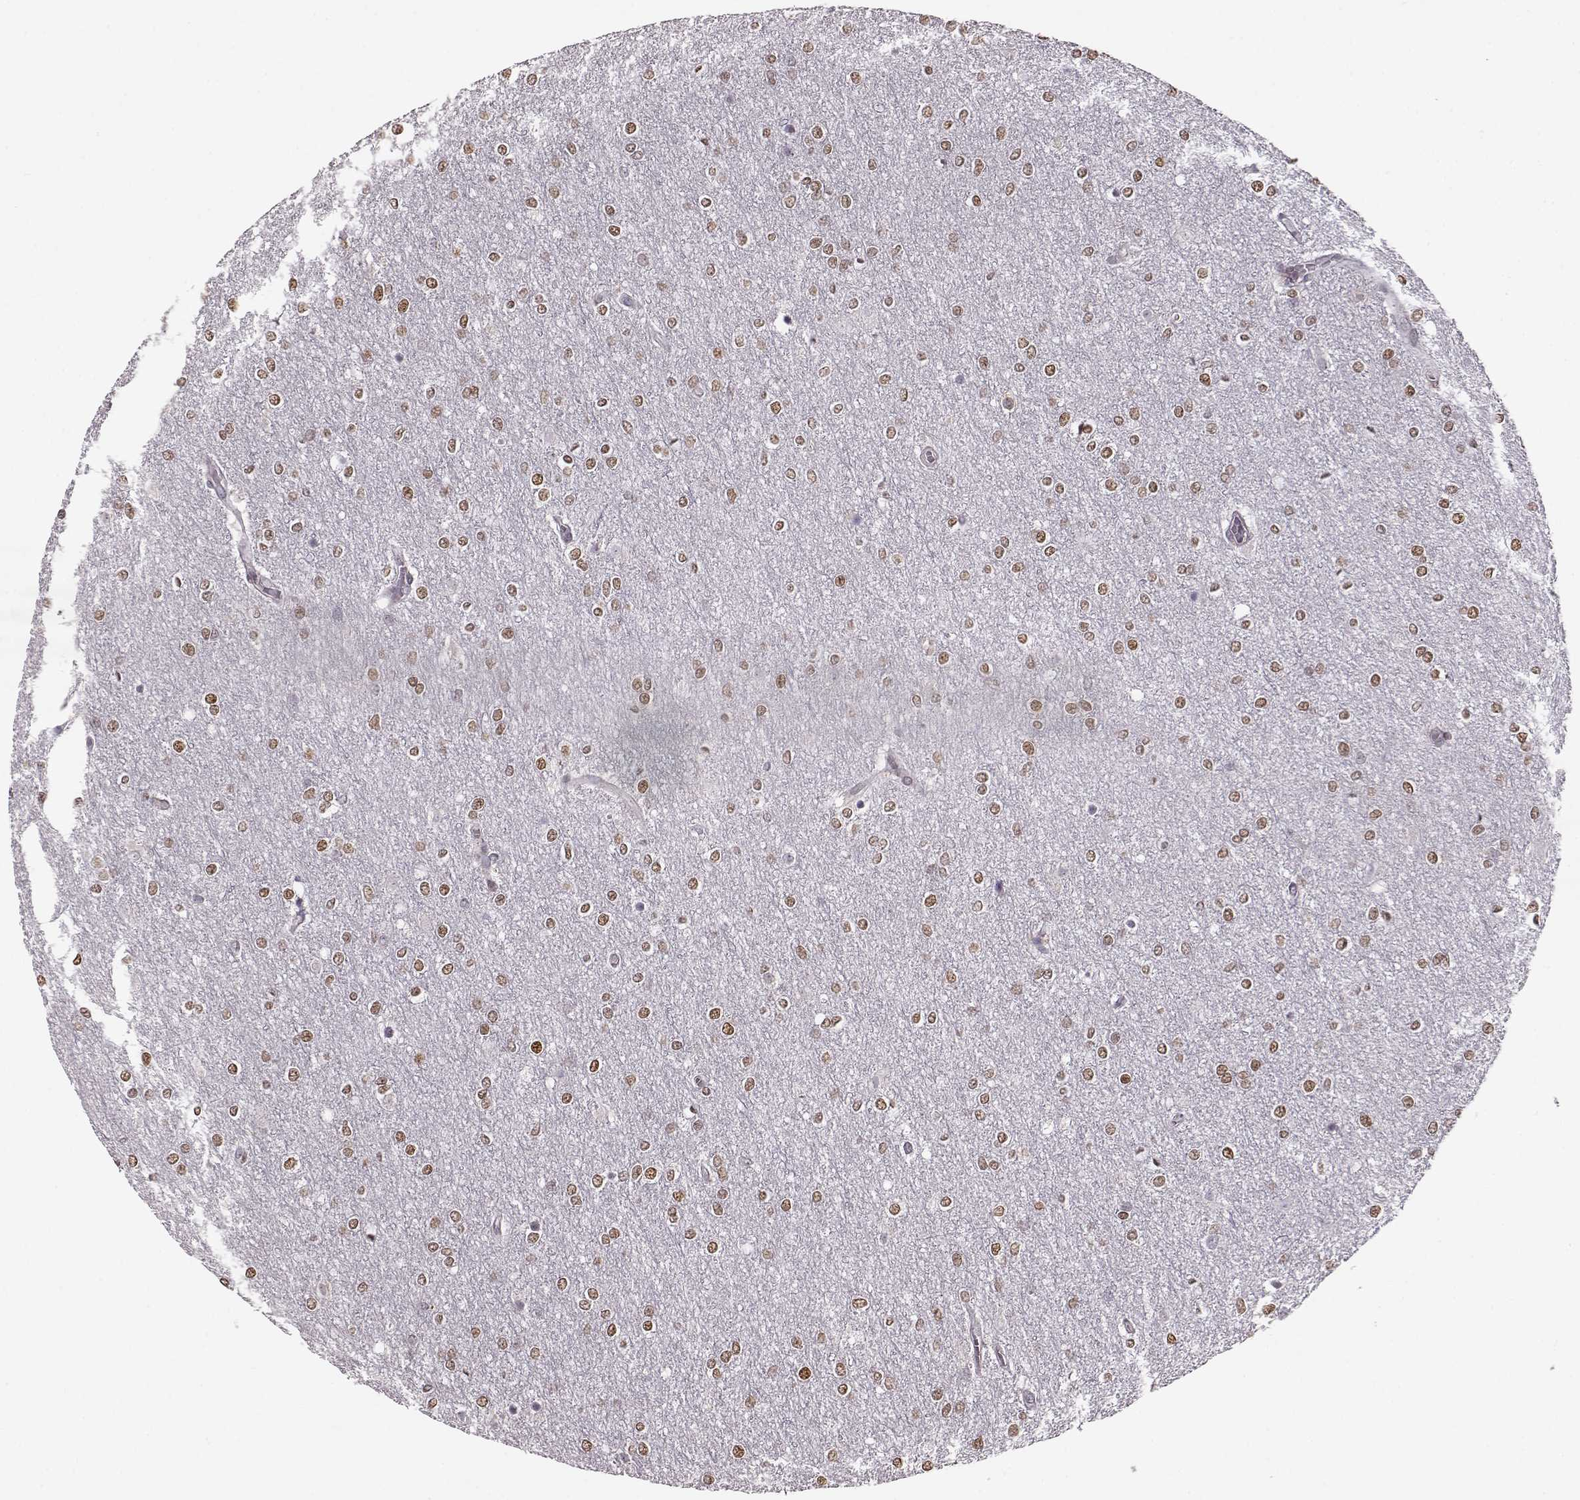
{"staining": {"intensity": "moderate", "quantity": ">75%", "location": "nuclear"}, "tissue": "glioma", "cell_type": "Tumor cells", "image_type": "cancer", "snomed": [{"axis": "morphology", "description": "Glioma, malignant, High grade"}, {"axis": "topography", "description": "Brain"}], "caption": "Tumor cells show medium levels of moderate nuclear staining in about >75% of cells in malignant glioma (high-grade).", "gene": "KLF6", "patient": {"sex": "female", "age": 61}}